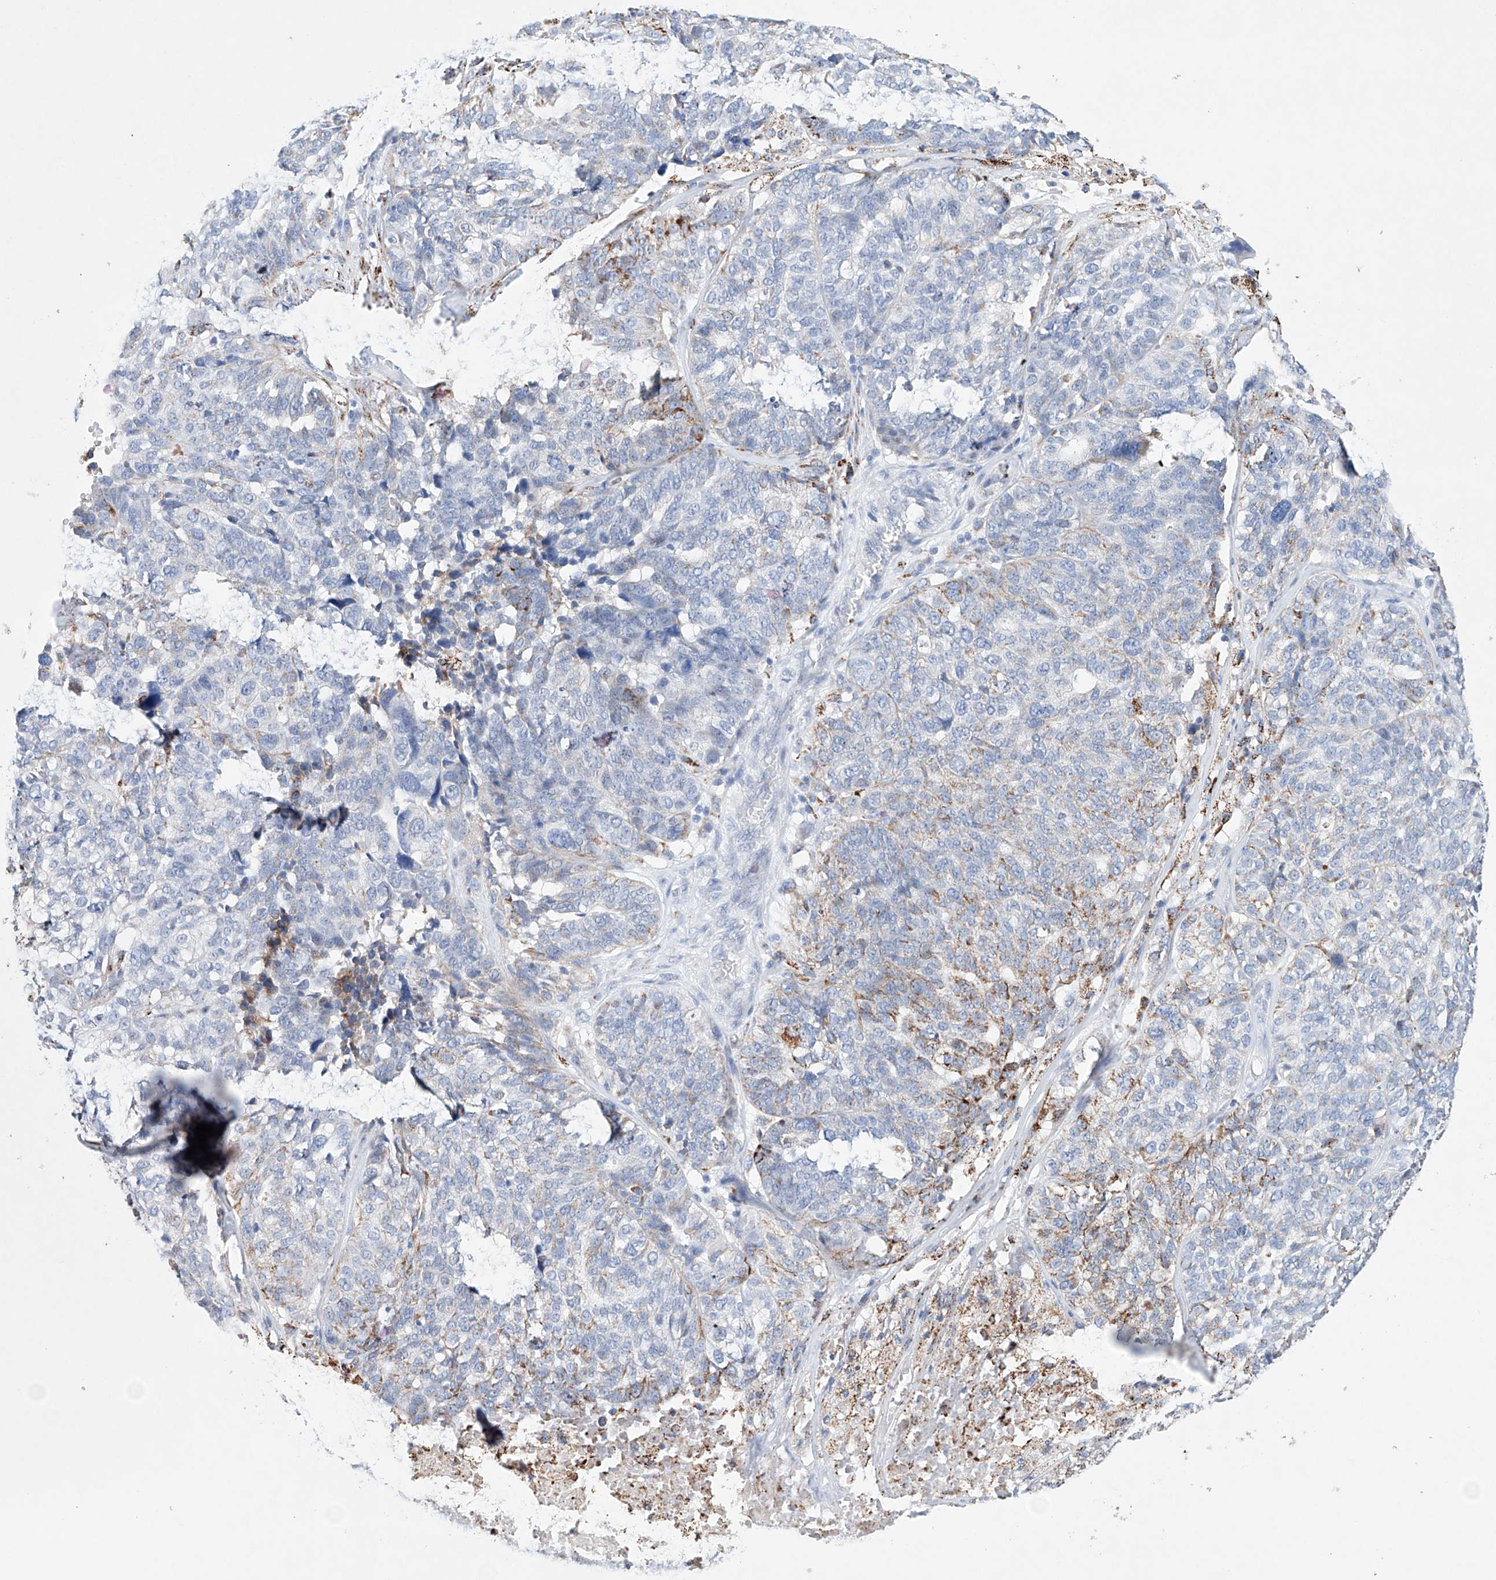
{"staining": {"intensity": "moderate", "quantity": "<25%", "location": "cytoplasmic/membranous"}, "tissue": "ovarian cancer", "cell_type": "Tumor cells", "image_type": "cancer", "snomed": [{"axis": "morphology", "description": "Cystadenocarcinoma, serous, NOS"}, {"axis": "topography", "description": "Ovary"}], "caption": "Immunohistochemical staining of human serous cystadenocarcinoma (ovarian) demonstrates low levels of moderate cytoplasmic/membranous positivity in about <25% of tumor cells.", "gene": "NRROS", "patient": {"sex": "female", "age": 59}}